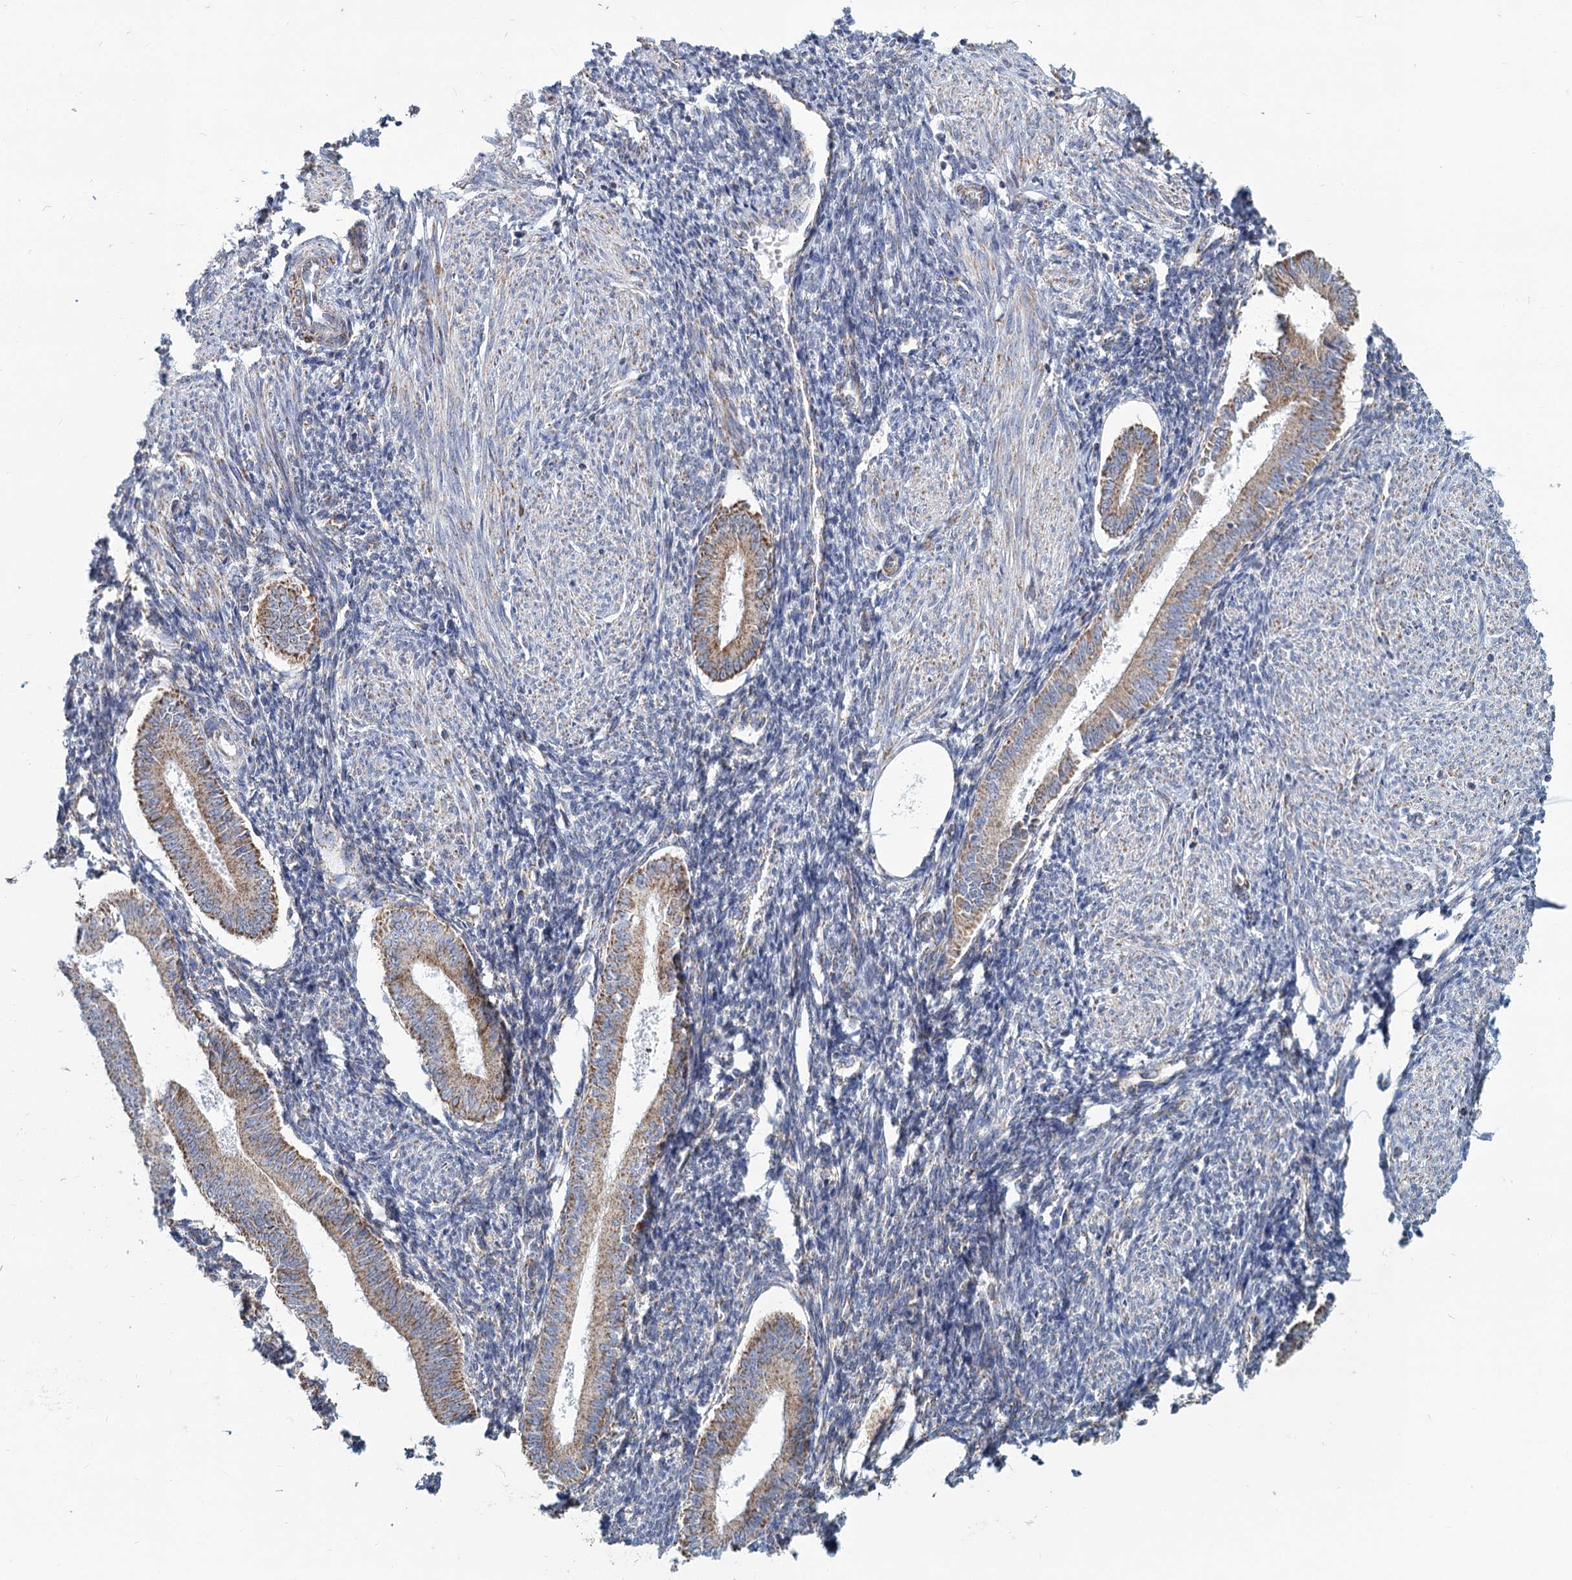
{"staining": {"intensity": "negative", "quantity": "none", "location": "none"}, "tissue": "endometrium", "cell_type": "Cells in endometrial stroma", "image_type": "normal", "snomed": [{"axis": "morphology", "description": "Normal tissue, NOS"}, {"axis": "topography", "description": "Uterus"}, {"axis": "topography", "description": "Endometrium"}], "caption": "IHC micrograph of normal endometrium stained for a protein (brown), which reveals no expression in cells in endometrial stroma.", "gene": "NDUFC2", "patient": {"sex": "female", "age": 48}}